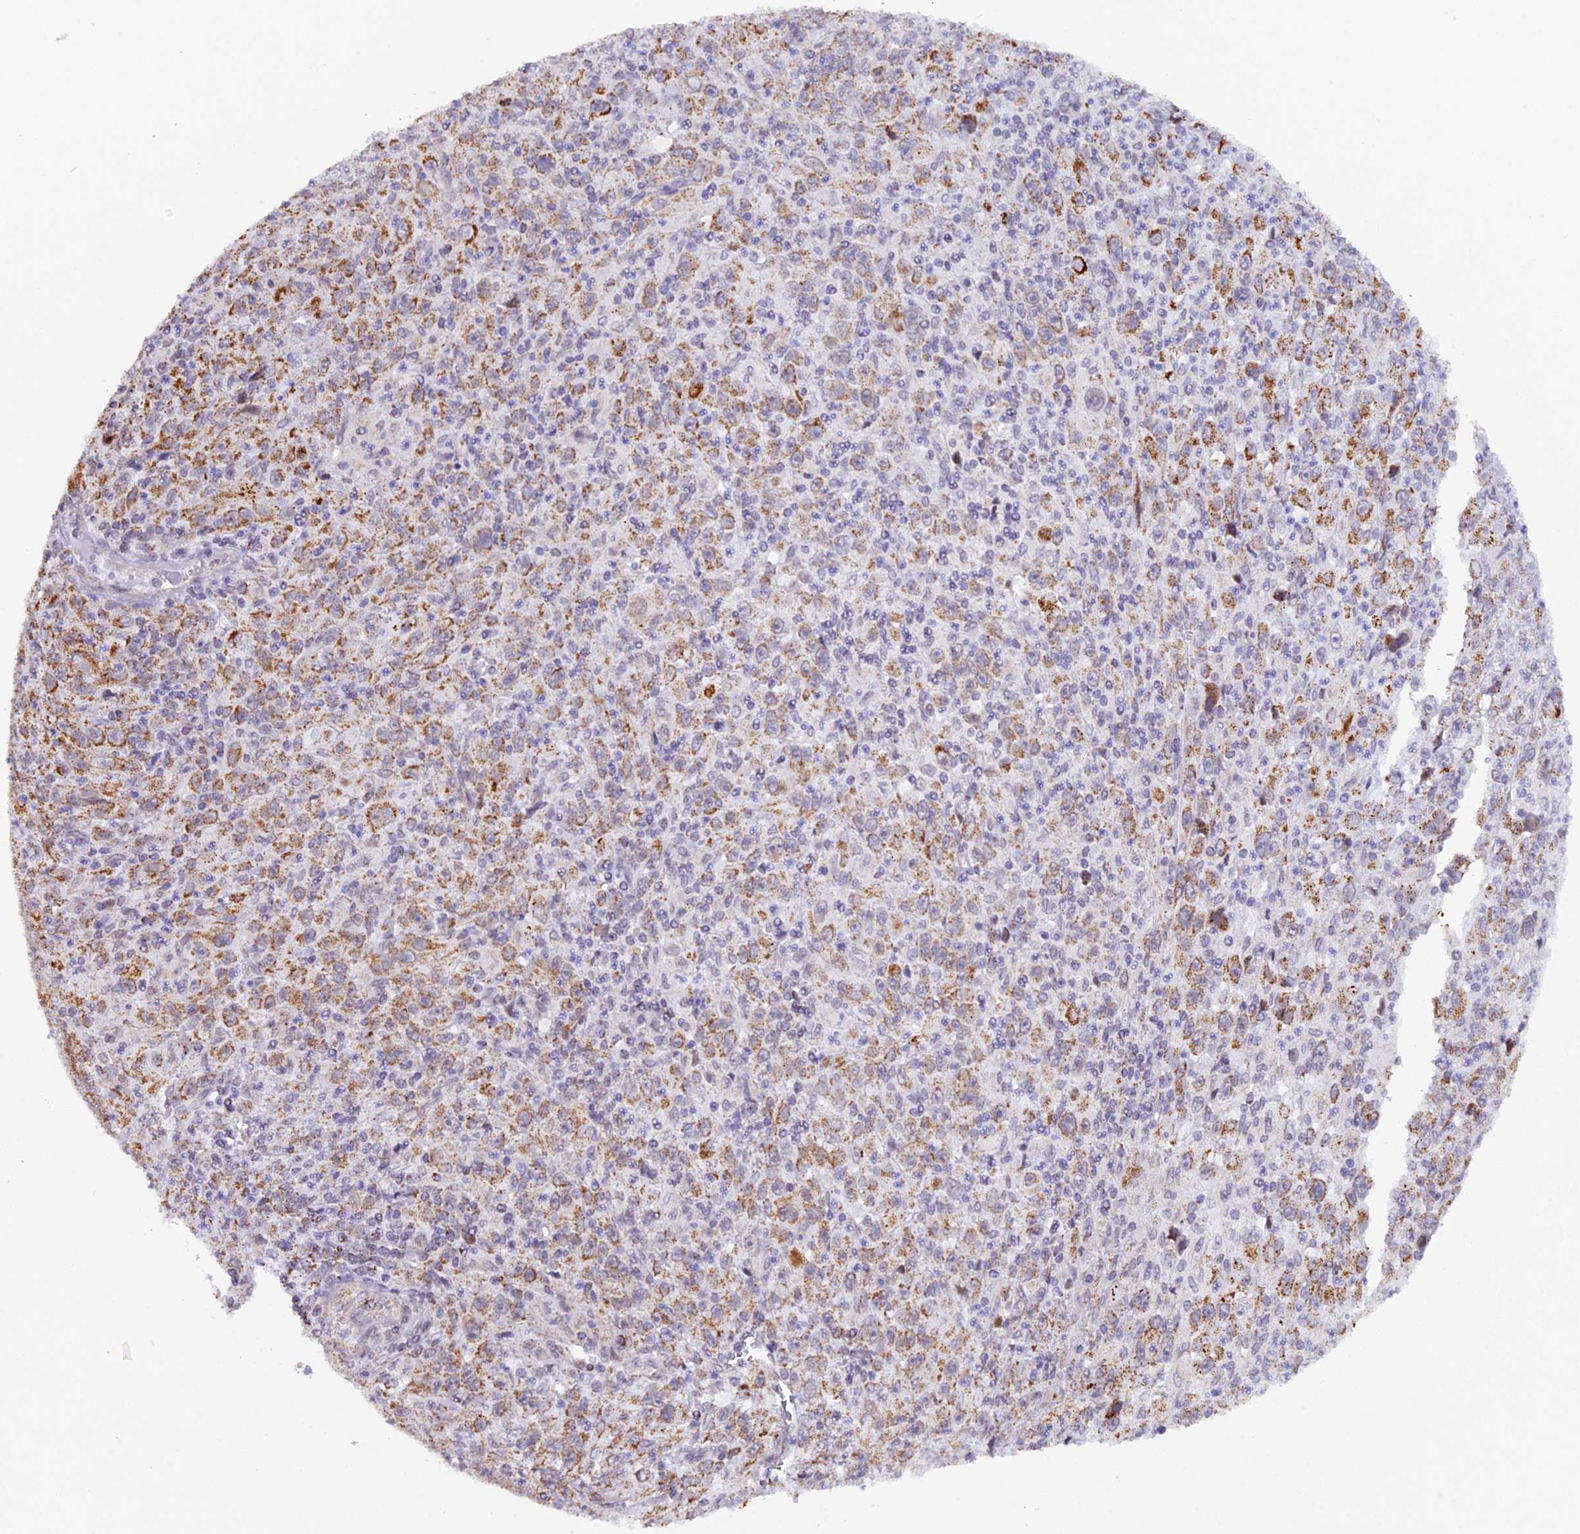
{"staining": {"intensity": "moderate", "quantity": ">75%", "location": "cytoplasmic/membranous"}, "tissue": "melanoma", "cell_type": "Tumor cells", "image_type": "cancer", "snomed": [{"axis": "morphology", "description": "Malignant melanoma, Metastatic site"}, {"axis": "topography", "description": "Skin"}], "caption": "Protein staining by immunohistochemistry (IHC) exhibits moderate cytoplasmic/membranous expression in approximately >75% of tumor cells in malignant melanoma (metastatic site).", "gene": "TFAM", "patient": {"sex": "female", "age": 56}}